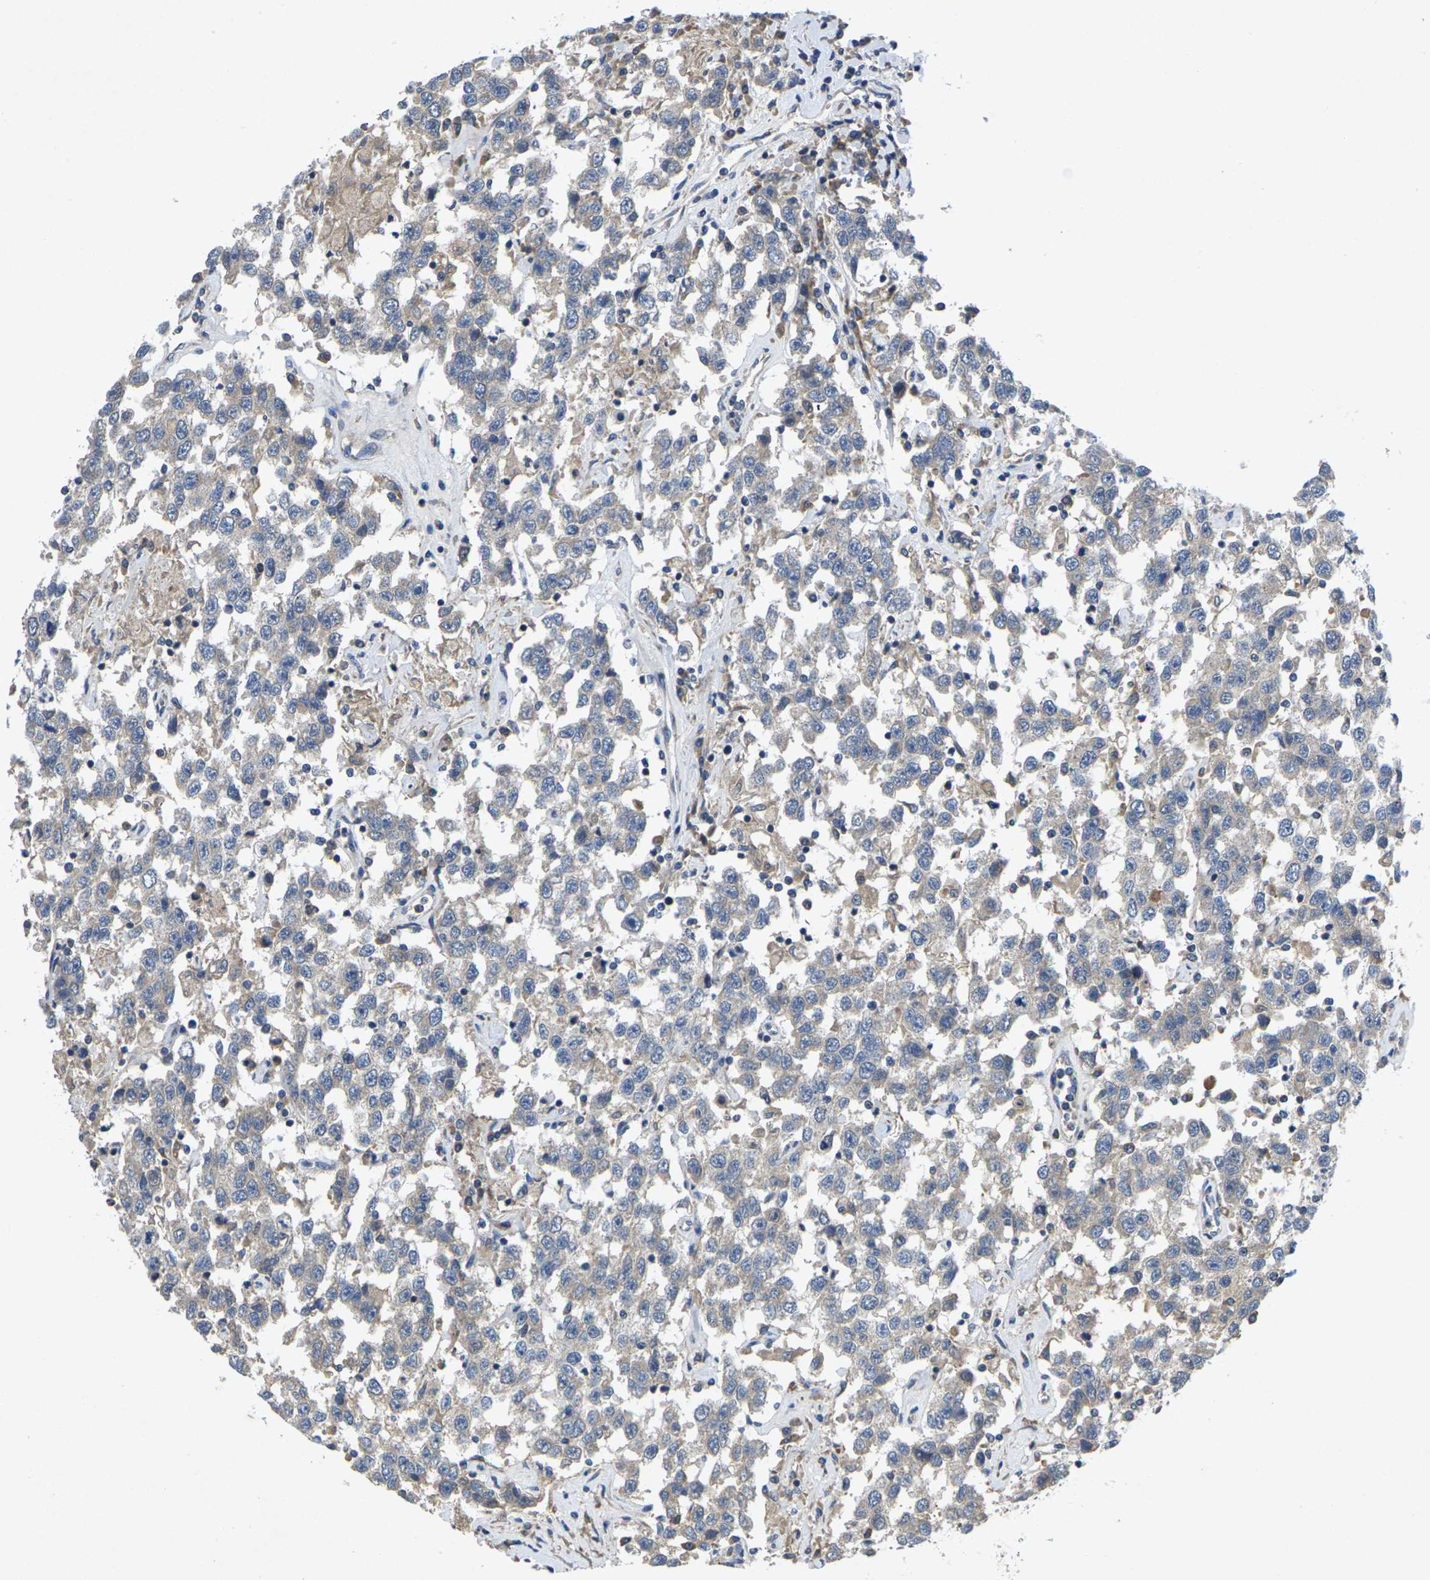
{"staining": {"intensity": "negative", "quantity": "none", "location": "none"}, "tissue": "testis cancer", "cell_type": "Tumor cells", "image_type": "cancer", "snomed": [{"axis": "morphology", "description": "Seminoma, NOS"}, {"axis": "topography", "description": "Testis"}], "caption": "This is an immunohistochemistry (IHC) image of testis cancer. There is no expression in tumor cells.", "gene": "KIF1B", "patient": {"sex": "male", "age": 41}}